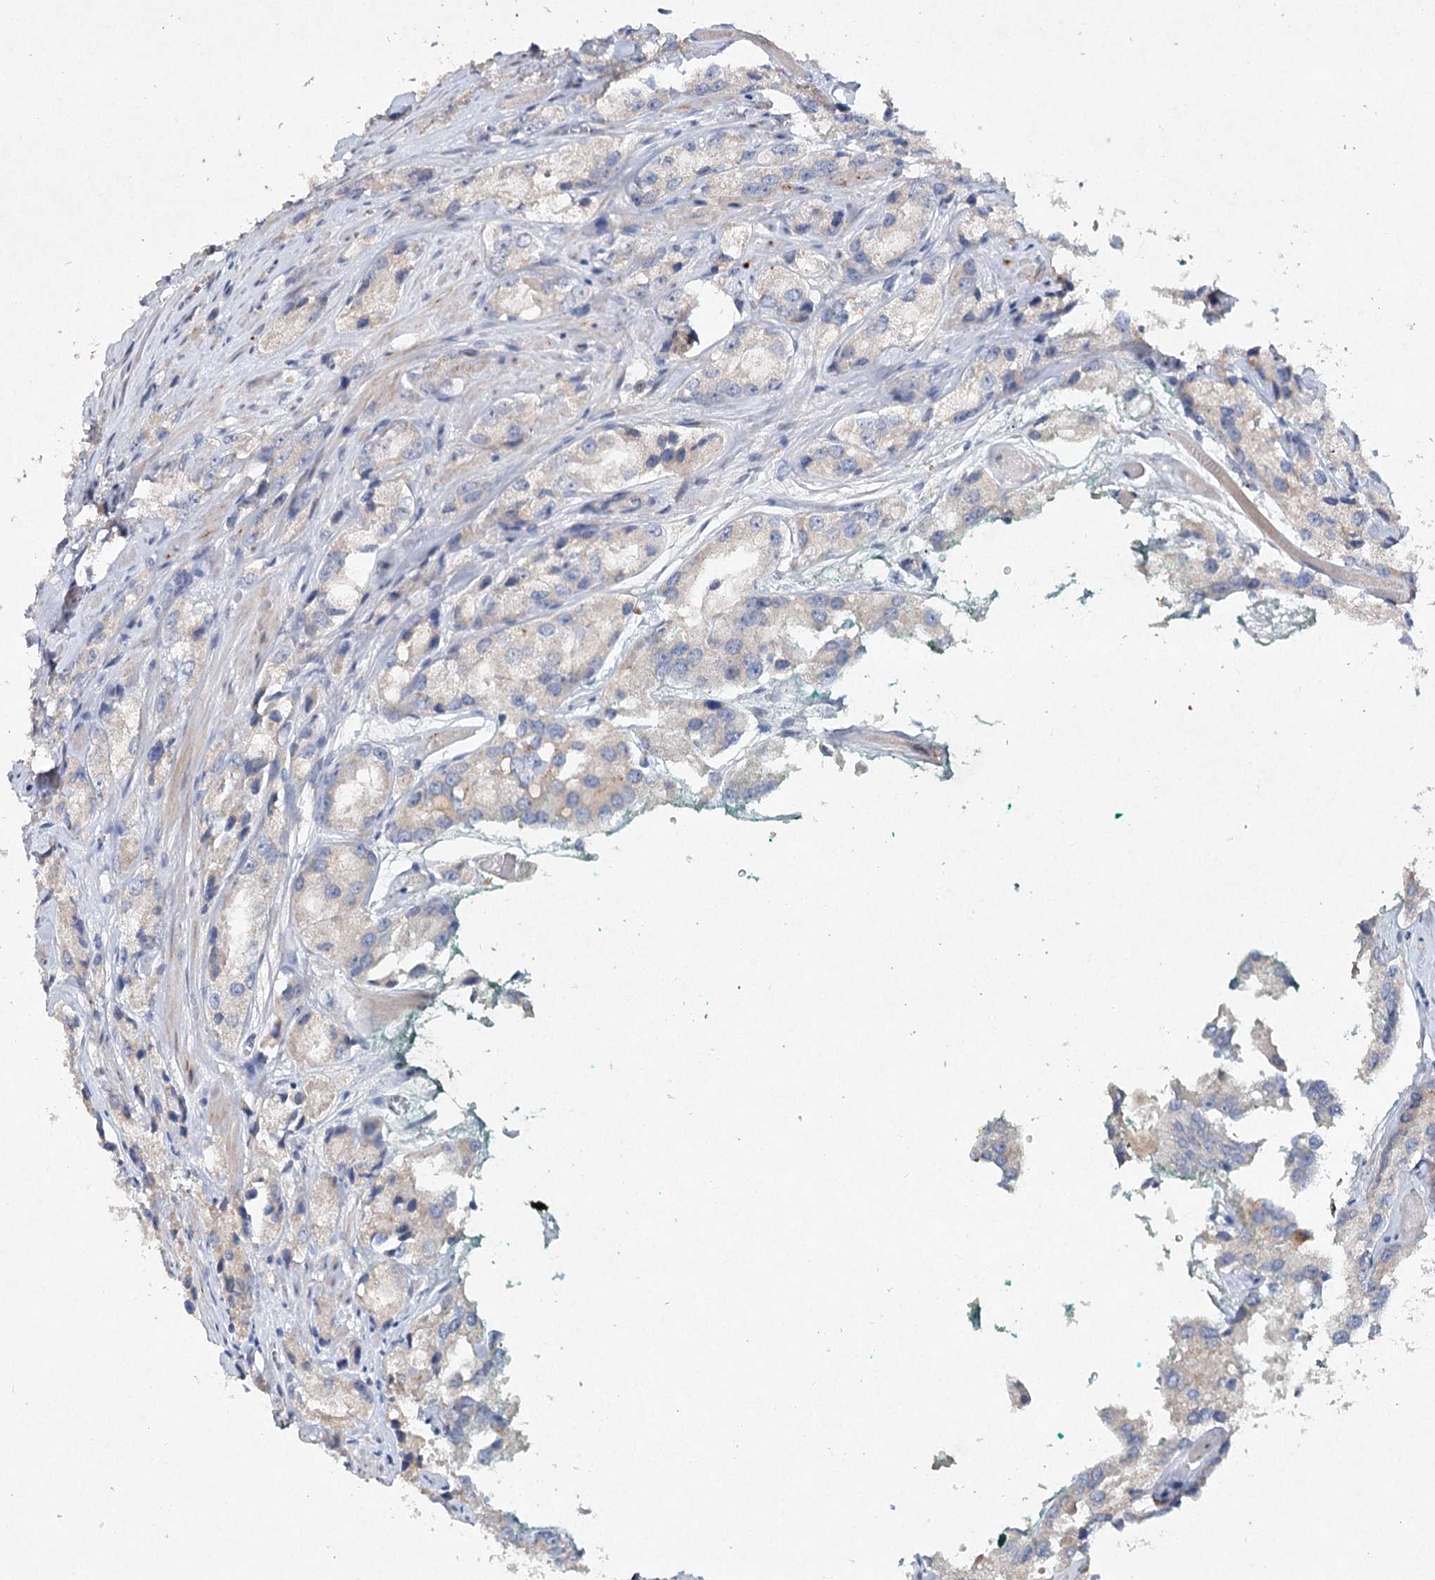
{"staining": {"intensity": "negative", "quantity": "none", "location": "none"}, "tissue": "prostate cancer", "cell_type": "Tumor cells", "image_type": "cancer", "snomed": [{"axis": "morphology", "description": "Adenocarcinoma, High grade"}, {"axis": "topography", "description": "Prostate"}], "caption": "This image is of prostate cancer (high-grade adenocarcinoma) stained with IHC to label a protein in brown with the nuclei are counter-stained blue. There is no positivity in tumor cells.", "gene": "RFX6", "patient": {"sex": "male", "age": 66}}